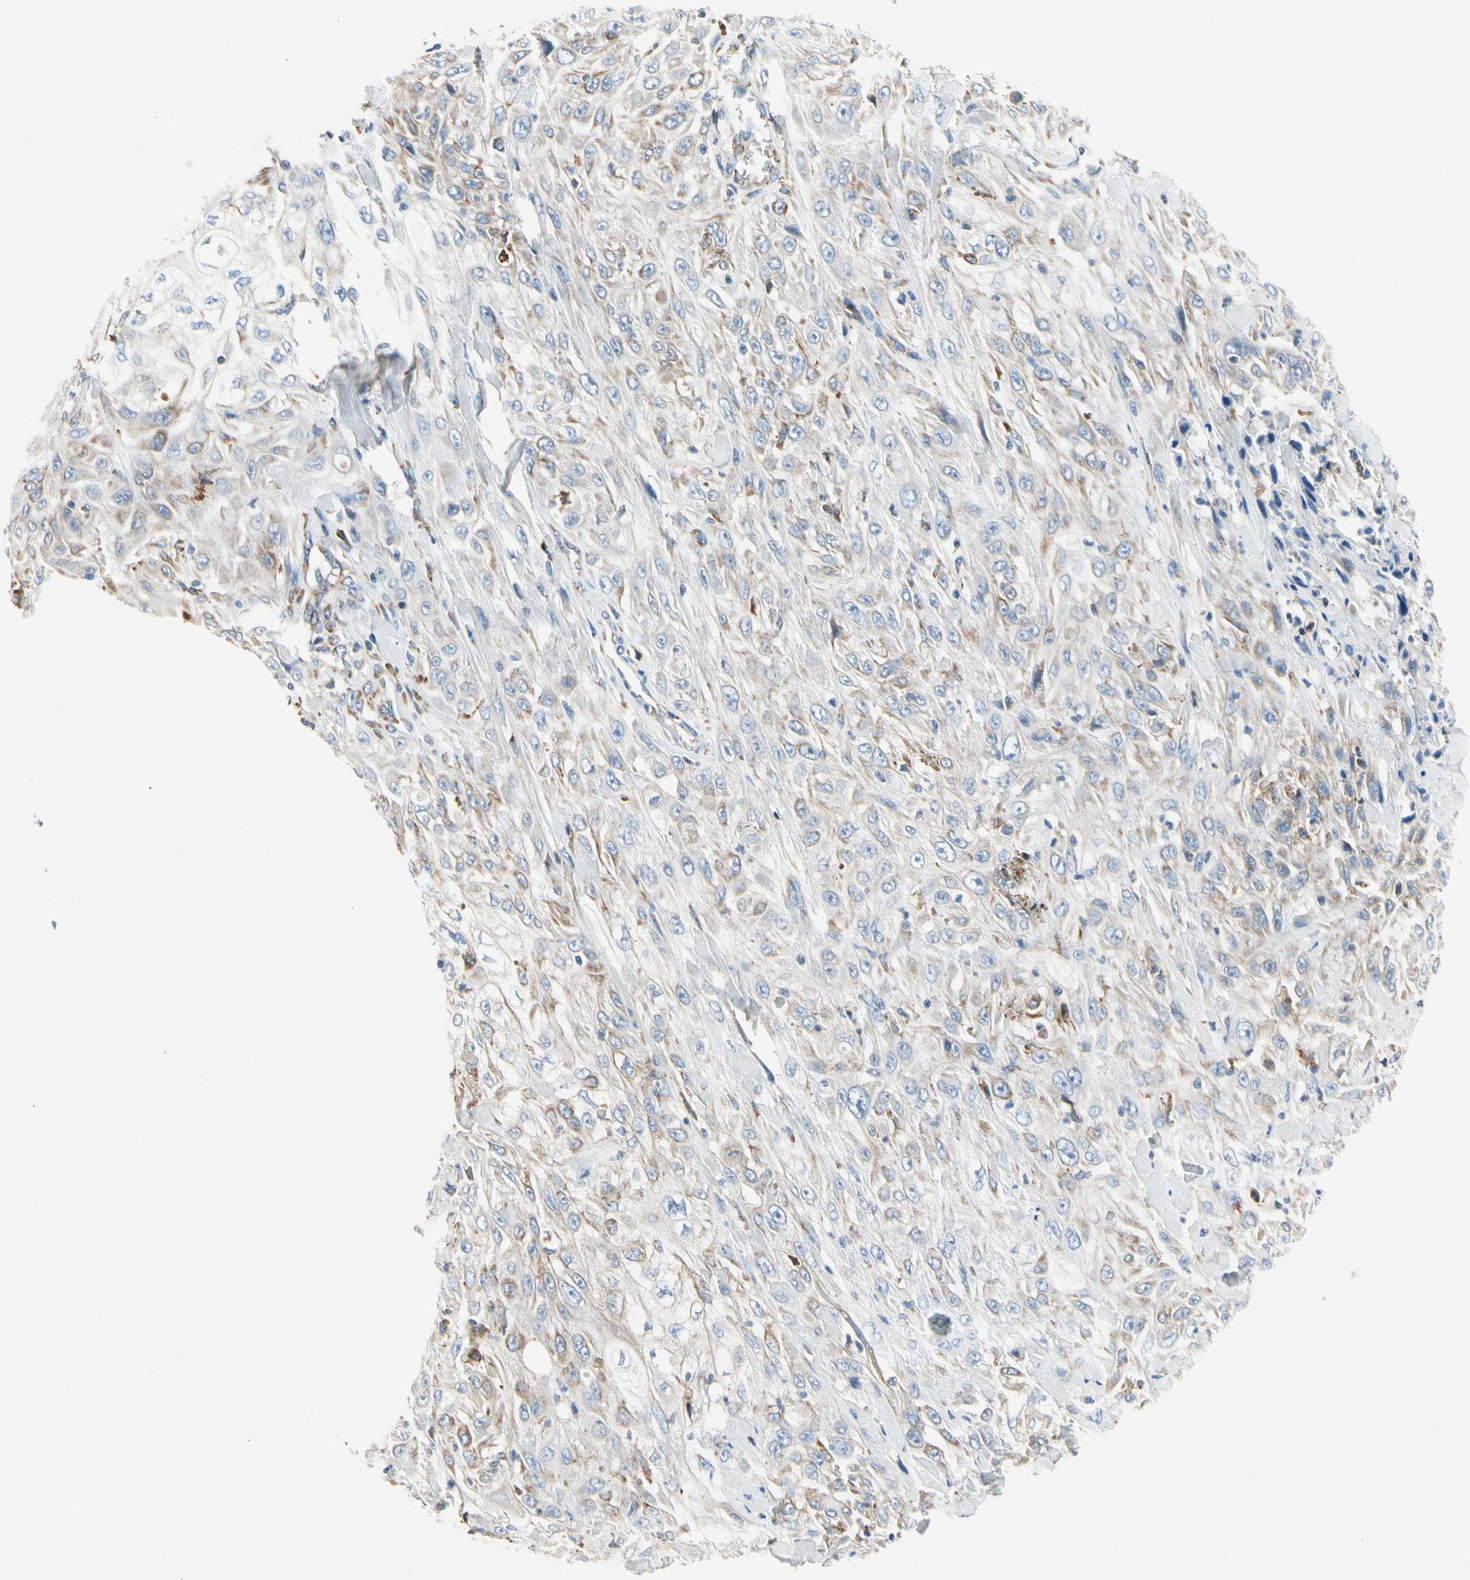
{"staining": {"intensity": "weak", "quantity": "<25%", "location": "cytoplasmic/membranous"}, "tissue": "skin cancer", "cell_type": "Tumor cells", "image_type": "cancer", "snomed": [{"axis": "morphology", "description": "Squamous cell carcinoma, NOS"}, {"axis": "morphology", "description": "Squamous cell carcinoma, metastatic, NOS"}, {"axis": "topography", "description": "Skin"}, {"axis": "topography", "description": "Lymph node"}], "caption": "The photomicrograph displays no staining of tumor cells in skin cancer.", "gene": "STXBP1", "patient": {"sex": "male", "age": 75}}